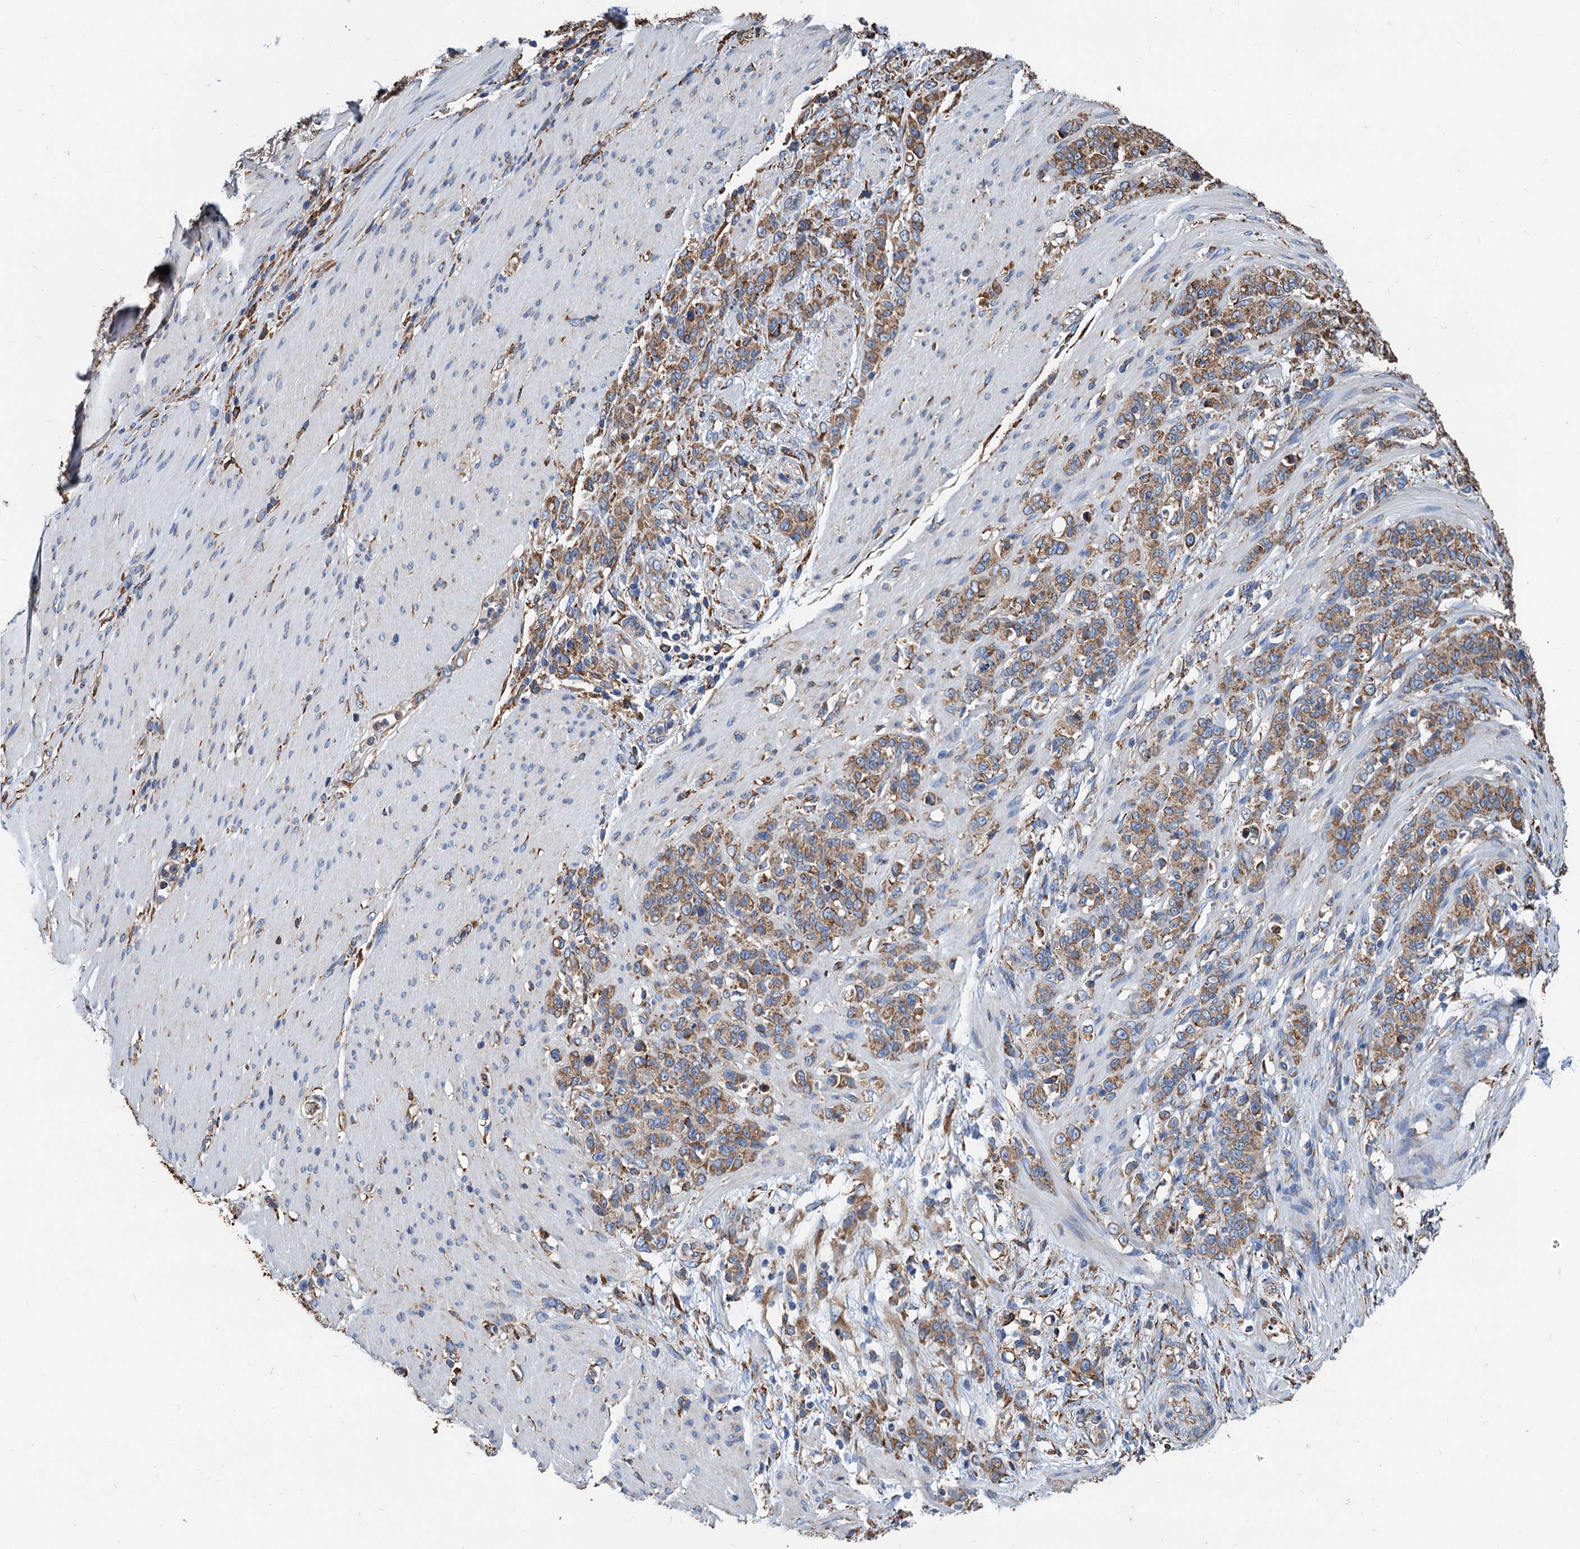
{"staining": {"intensity": "moderate", "quantity": ">75%", "location": "cytoplasmic/membranous"}, "tissue": "stomach cancer", "cell_type": "Tumor cells", "image_type": "cancer", "snomed": [{"axis": "morphology", "description": "Adenocarcinoma, NOS"}, {"axis": "topography", "description": "Stomach"}], "caption": "Immunohistochemical staining of human stomach cancer shows medium levels of moderate cytoplasmic/membranous staining in about >75% of tumor cells. (DAB (3,3'-diaminobenzidine) IHC, brown staining for protein, blue staining for nuclei).", "gene": "HSPA5", "patient": {"sex": "female", "age": 79}}